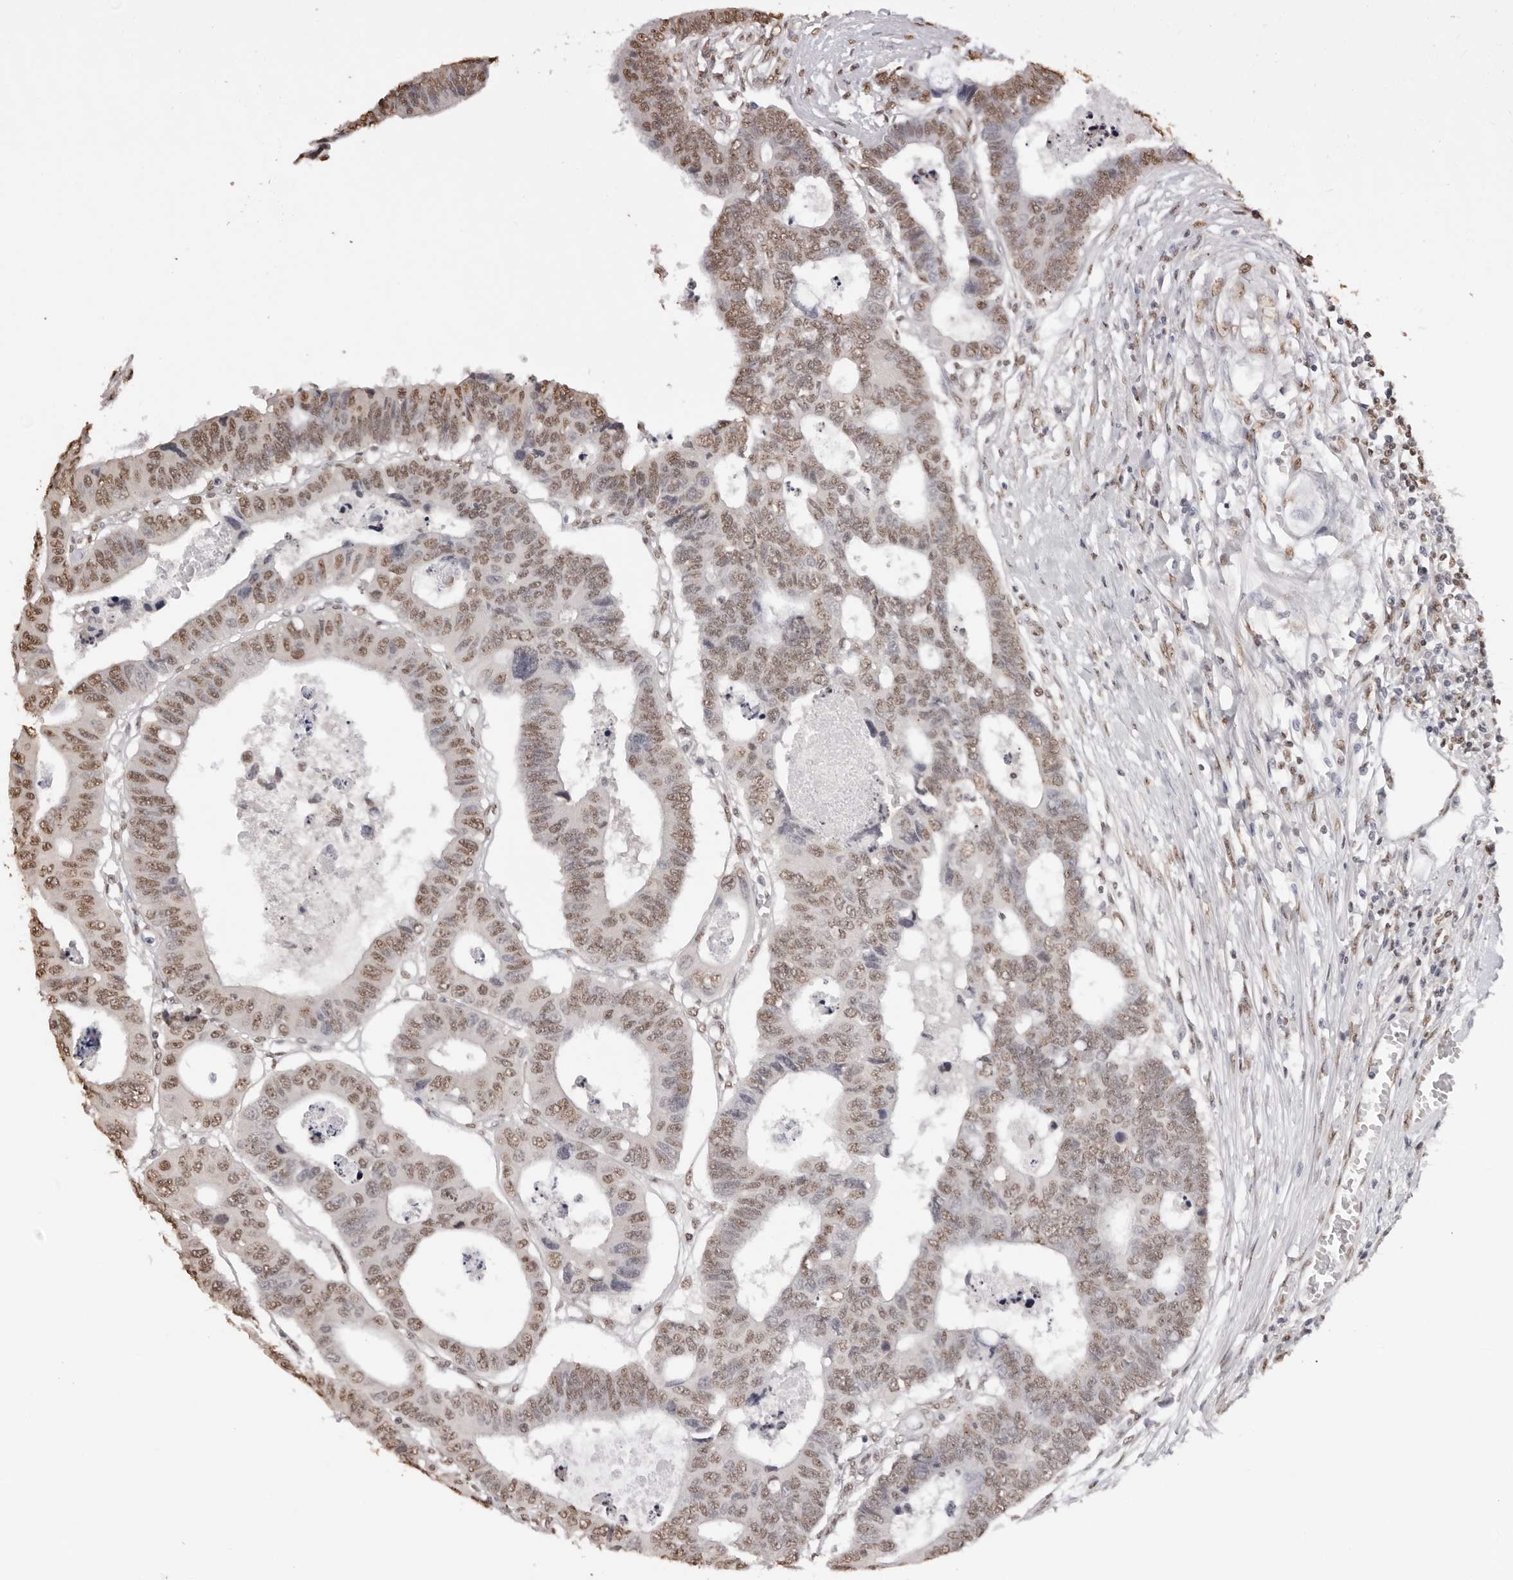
{"staining": {"intensity": "moderate", "quantity": ">75%", "location": "nuclear"}, "tissue": "colorectal cancer", "cell_type": "Tumor cells", "image_type": "cancer", "snomed": [{"axis": "morphology", "description": "Adenocarcinoma, NOS"}, {"axis": "topography", "description": "Rectum"}], "caption": "About >75% of tumor cells in human adenocarcinoma (colorectal) exhibit moderate nuclear protein staining as visualized by brown immunohistochemical staining.", "gene": "OLIG3", "patient": {"sex": "male", "age": 84}}